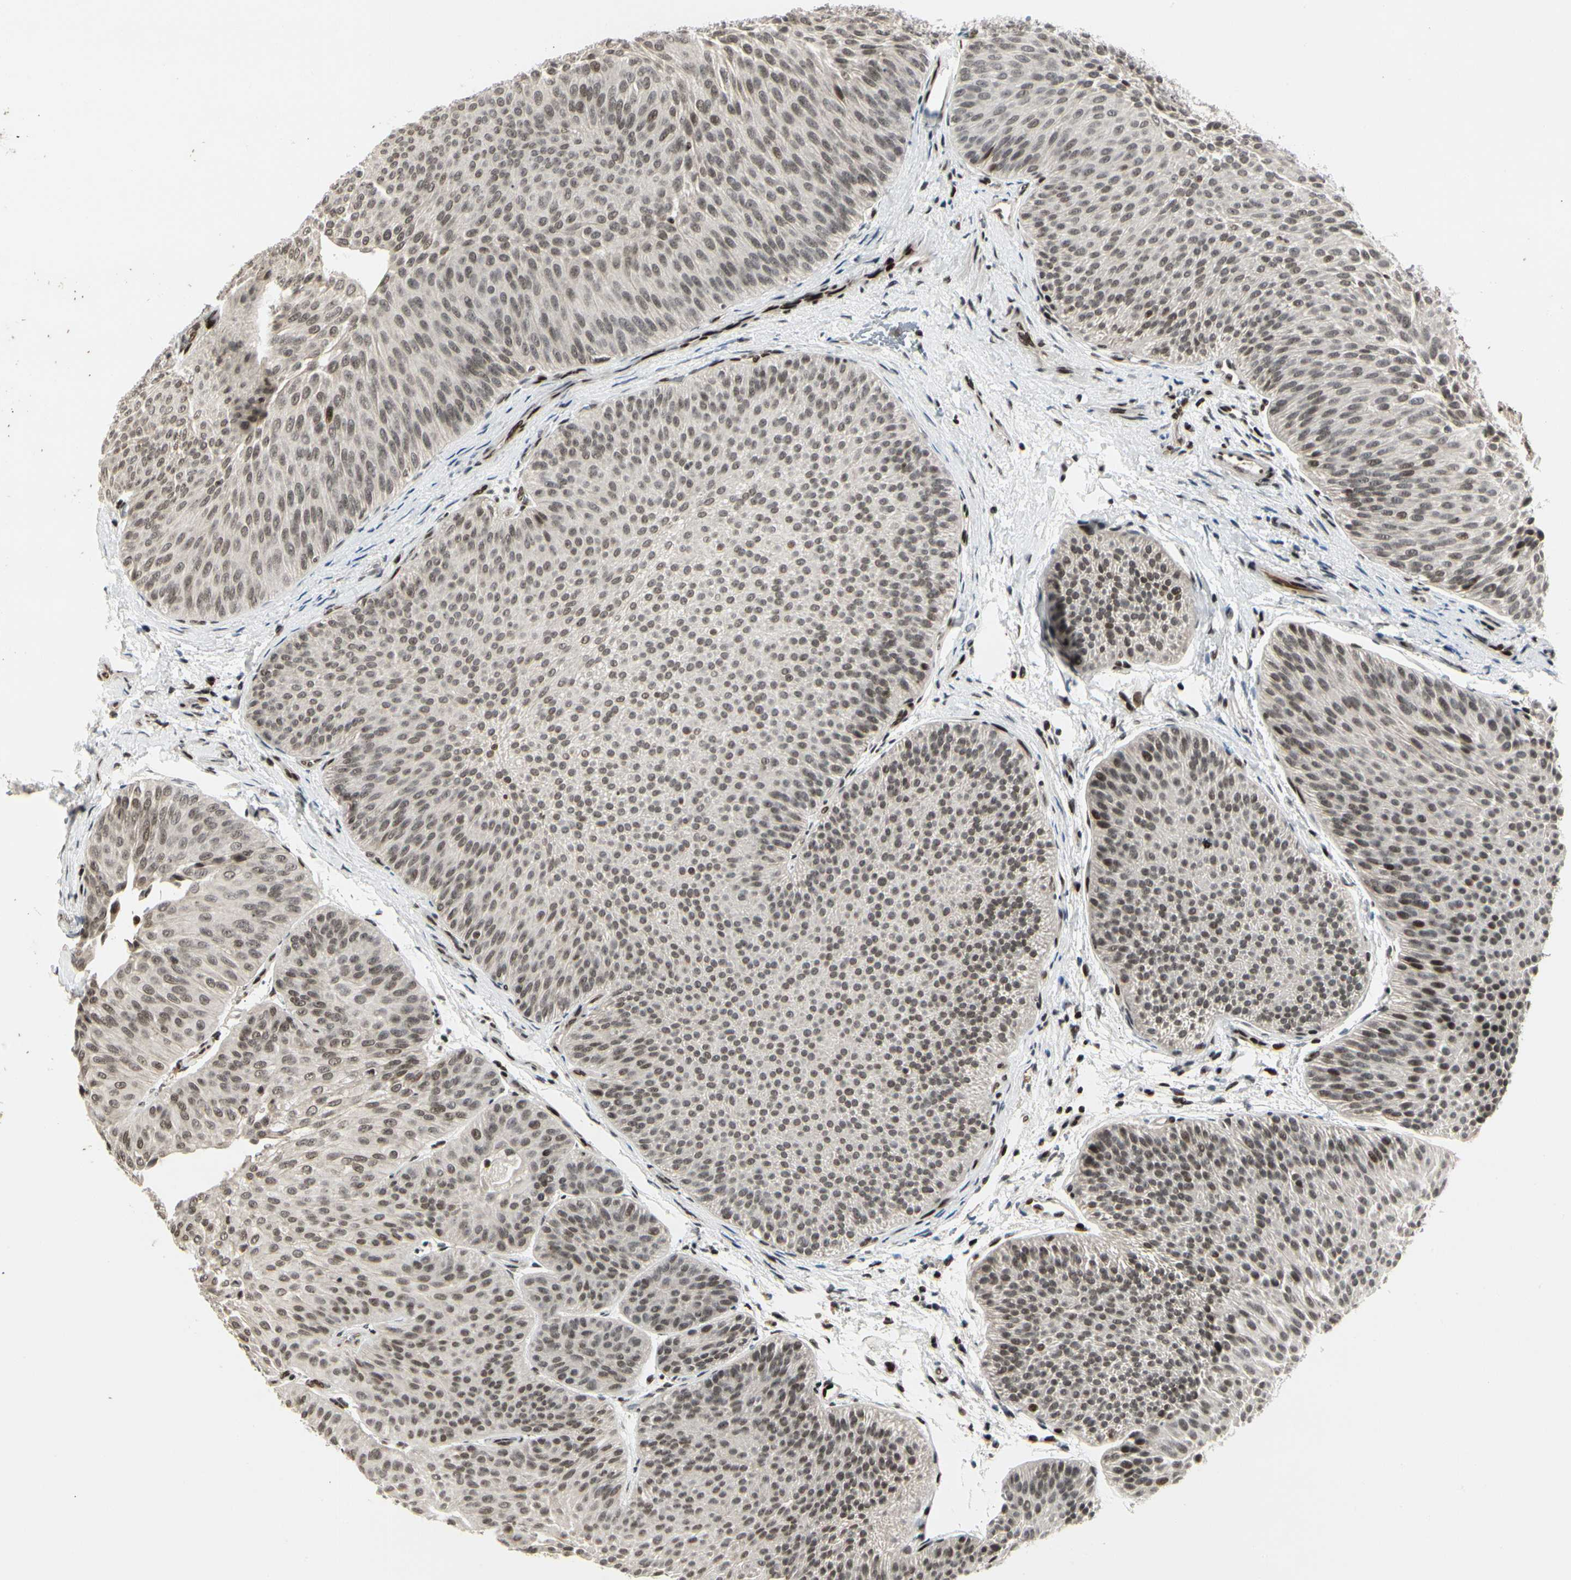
{"staining": {"intensity": "moderate", "quantity": ">75%", "location": "nuclear"}, "tissue": "urothelial cancer", "cell_type": "Tumor cells", "image_type": "cancer", "snomed": [{"axis": "morphology", "description": "Urothelial carcinoma, Low grade"}, {"axis": "topography", "description": "Urinary bladder"}], "caption": "Urothelial carcinoma (low-grade) stained for a protein (brown) shows moderate nuclear positive positivity in approximately >75% of tumor cells.", "gene": "FOXJ2", "patient": {"sex": "female", "age": 60}}